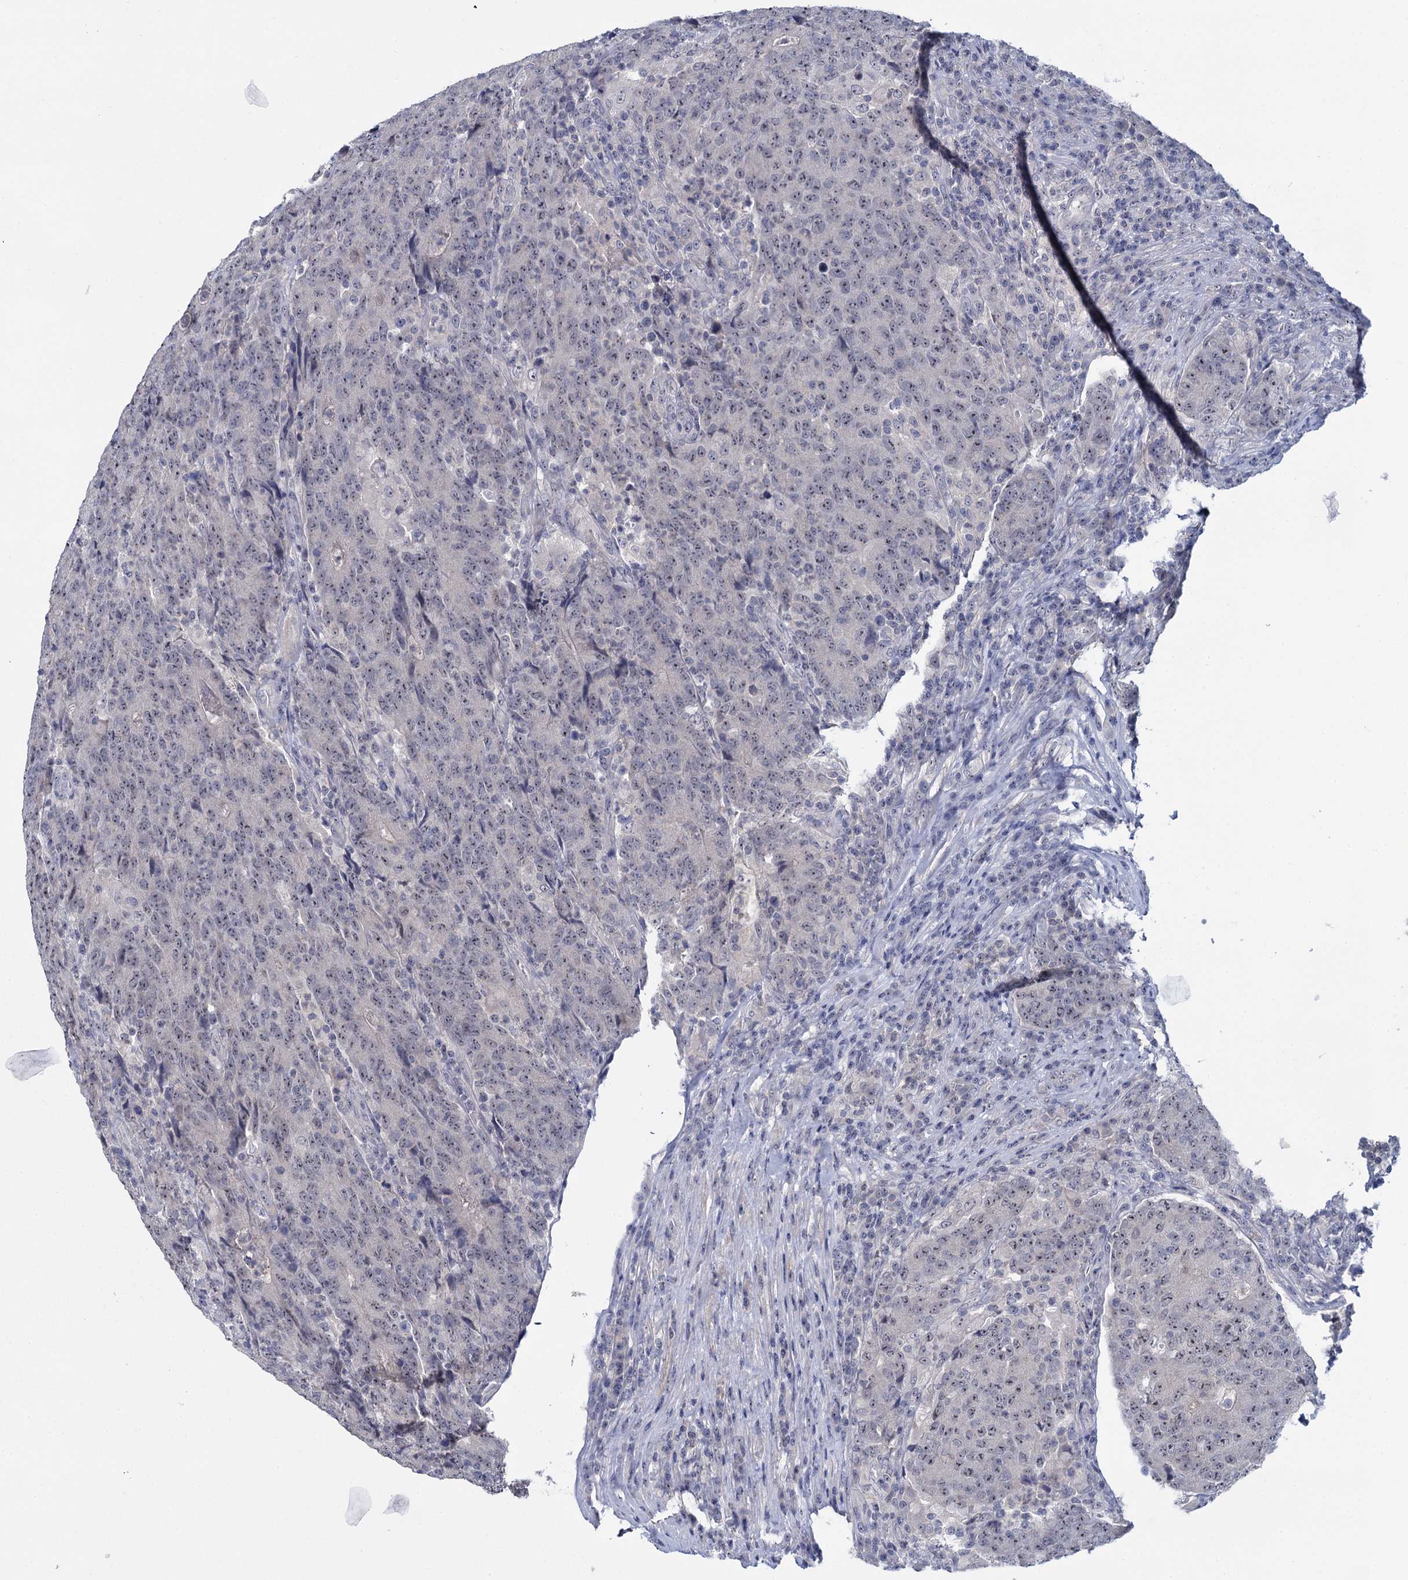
{"staining": {"intensity": "negative", "quantity": "none", "location": "none"}, "tissue": "colorectal cancer", "cell_type": "Tumor cells", "image_type": "cancer", "snomed": [{"axis": "morphology", "description": "Adenocarcinoma, NOS"}, {"axis": "topography", "description": "Colon"}], "caption": "Colorectal cancer (adenocarcinoma) stained for a protein using immunohistochemistry (IHC) shows no positivity tumor cells.", "gene": "SFN", "patient": {"sex": "female", "age": 75}}